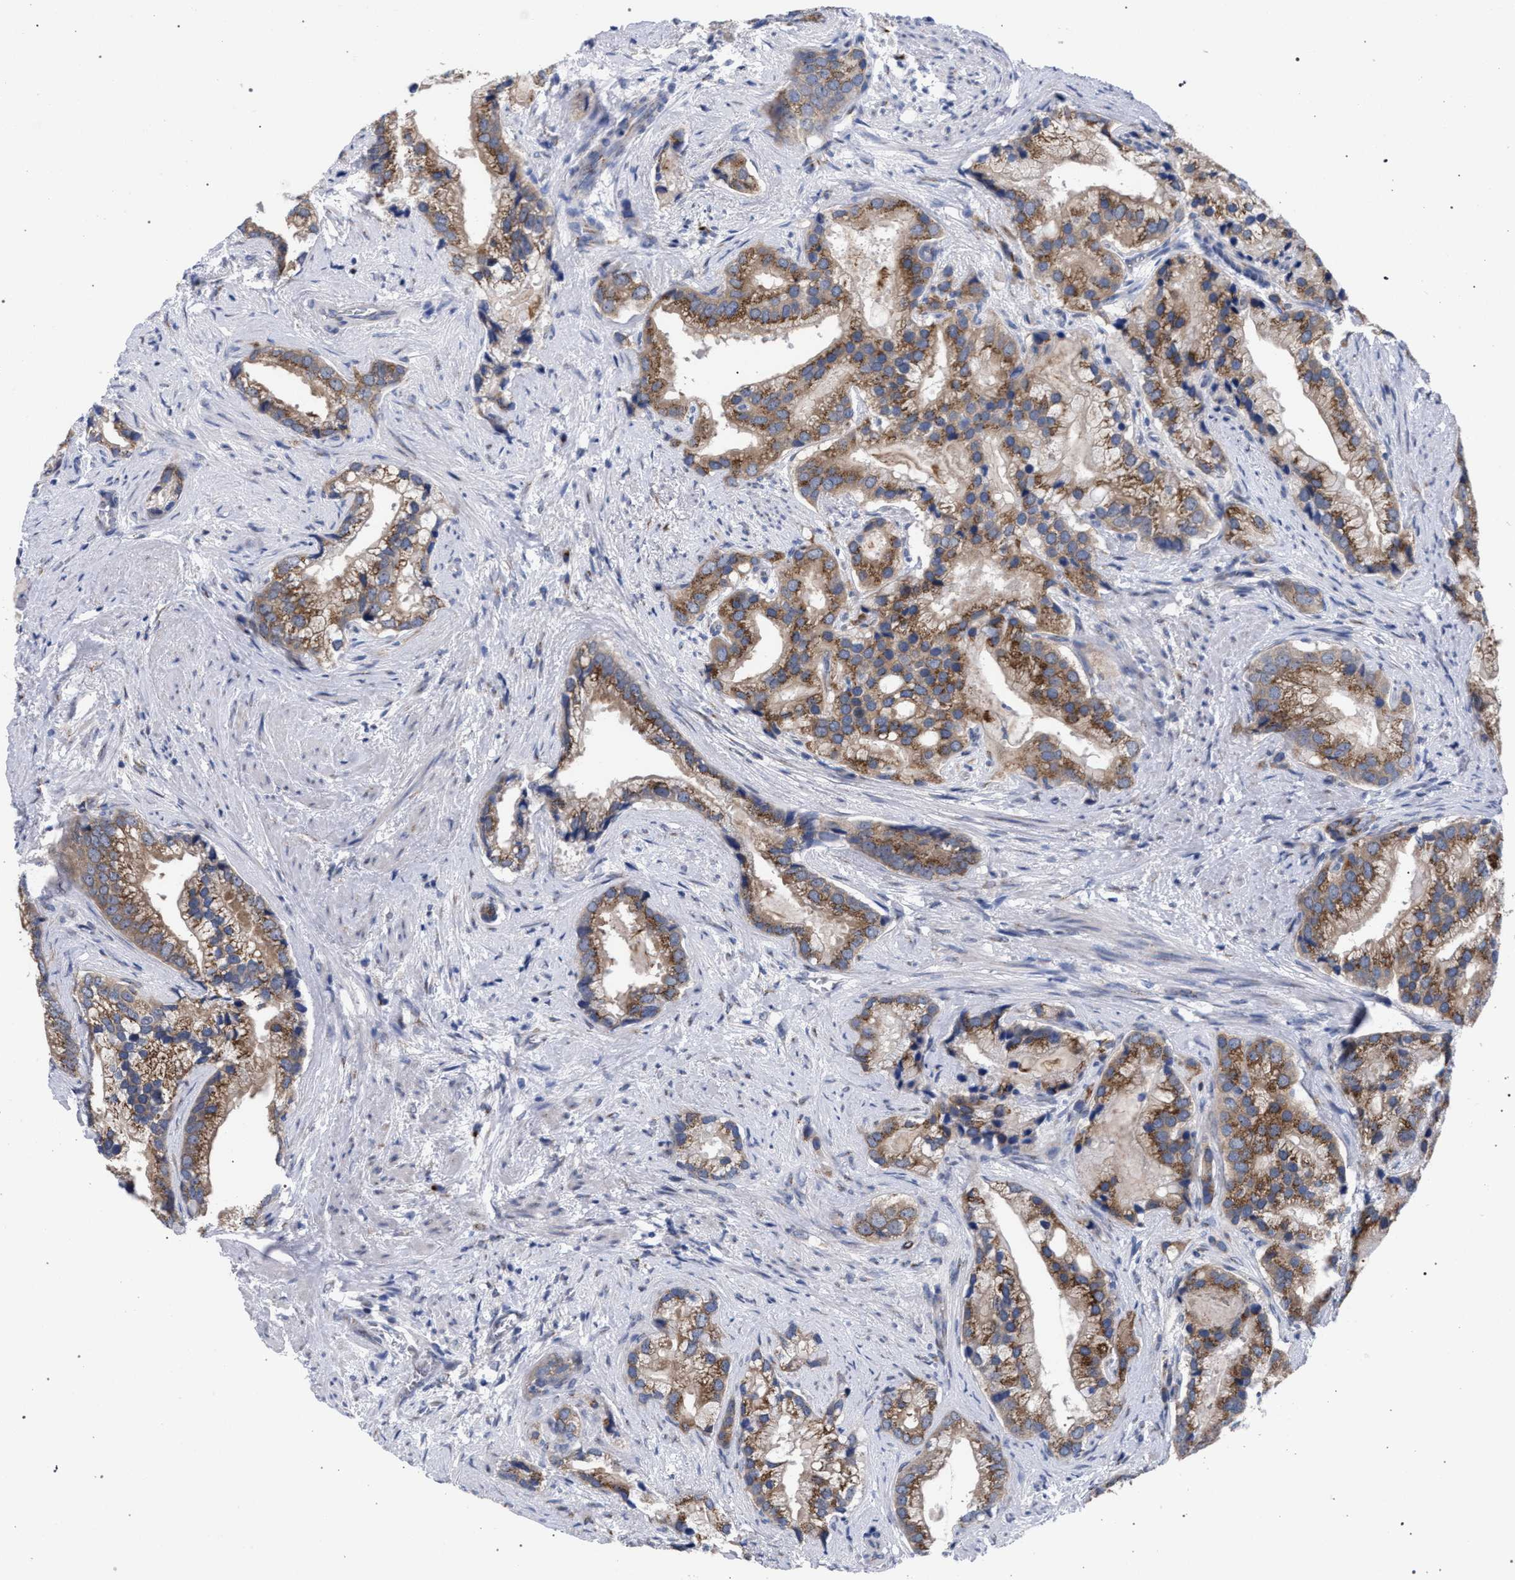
{"staining": {"intensity": "moderate", "quantity": ">75%", "location": "cytoplasmic/membranous"}, "tissue": "prostate cancer", "cell_type": "Tumor cells", "image_type": "cancer", "snomed": [{"axis": "morphology", "description": "Adenocarcinoma, Low grade"}, {"axis": "topography", "description": "Prostate"}], "caption": "Human prostate low-grade adenocarcinoma stained for a protein (brown) reveals moderate cytoplasmic/membranous positive staining in approximately >75% of tumor cells.", "gene": "GOLGA2", "patient": {"sex": "male", "age": 71}}